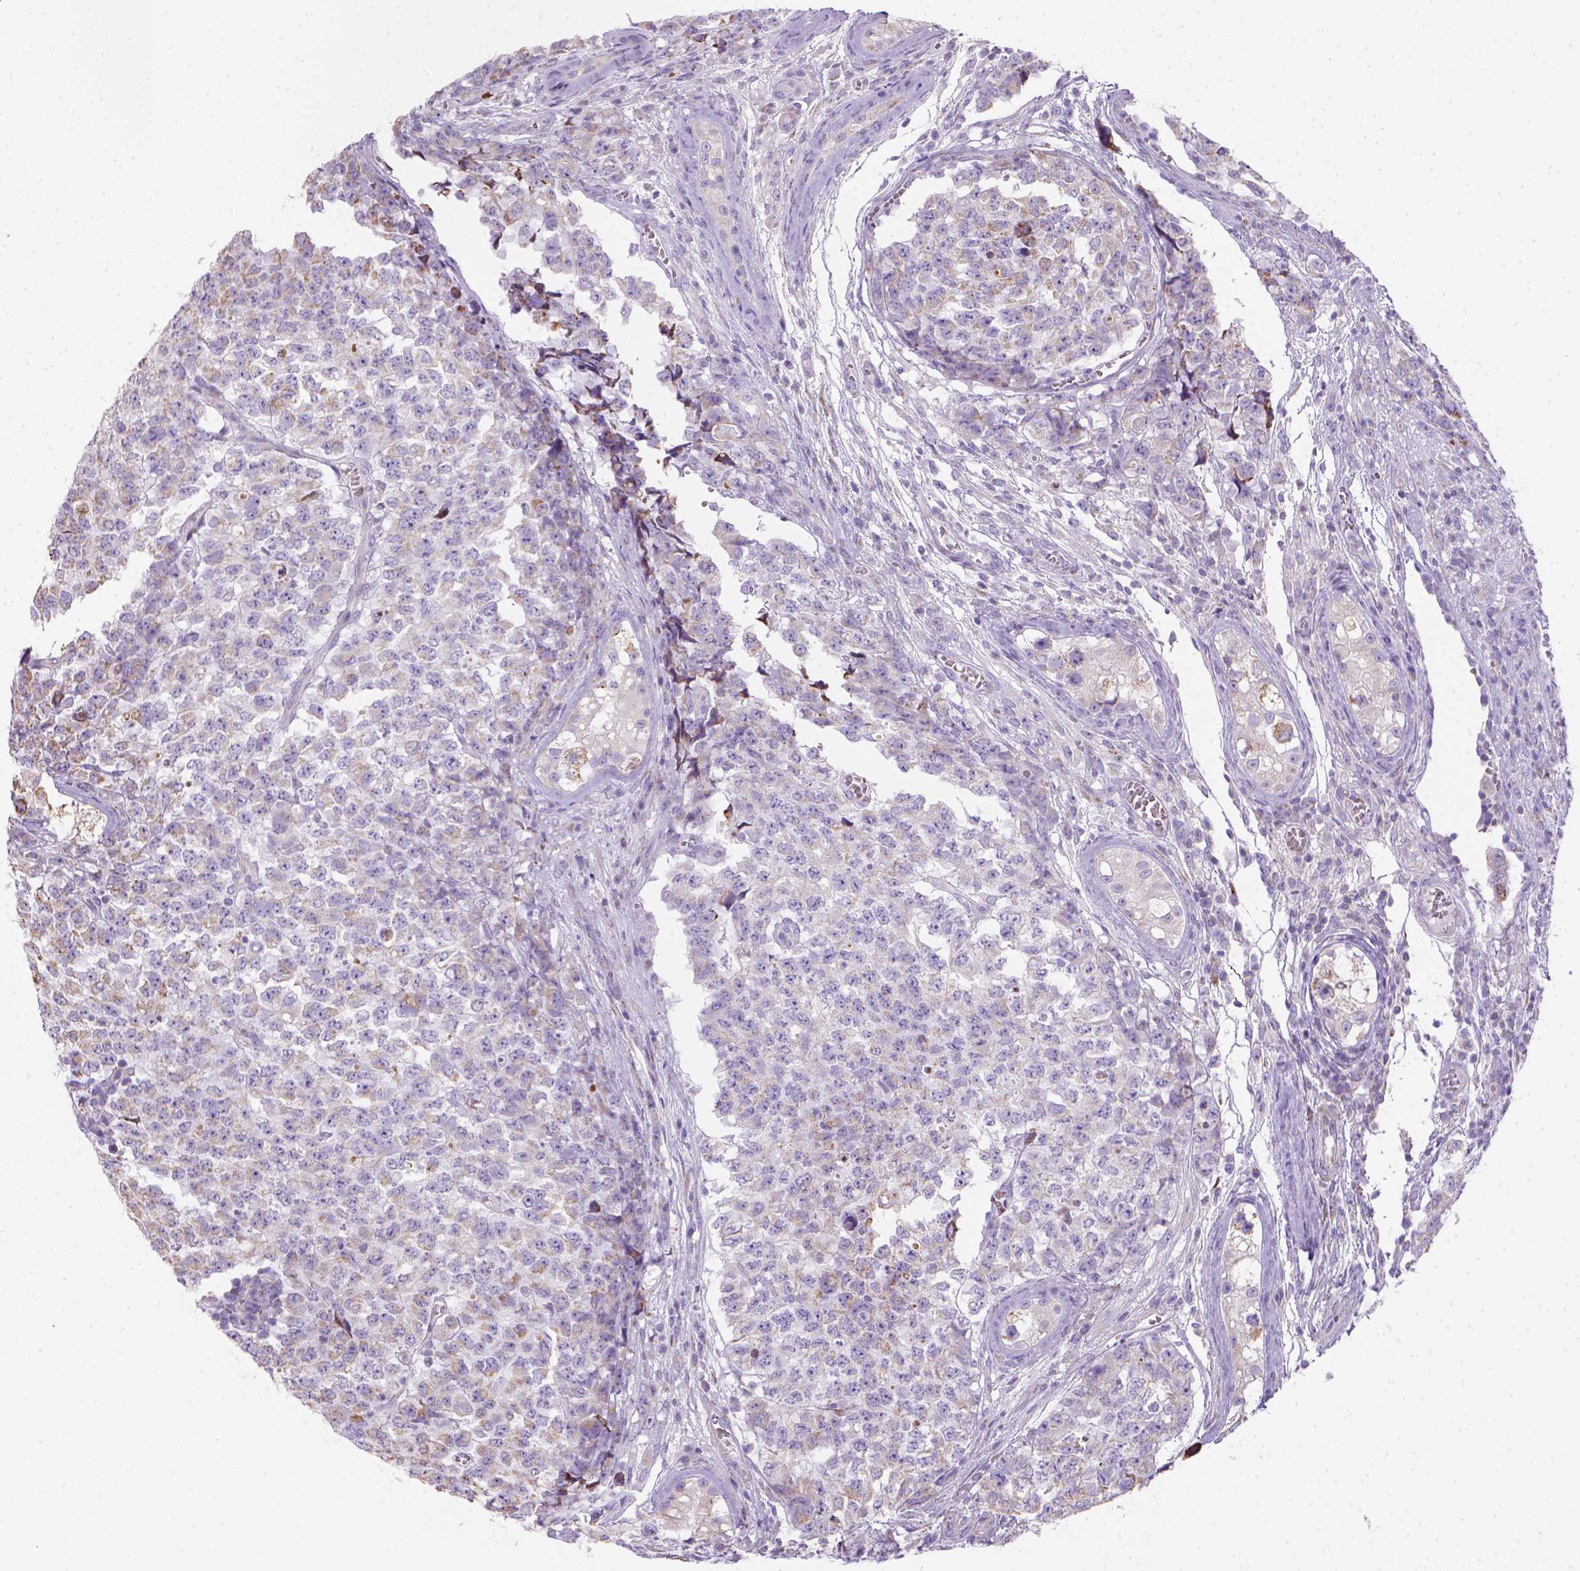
{"staining": {"intensity": "weak", "quantity": "25%-75%", "location": "cytoplasmic/membranous"}, "tissue": "testis cancer", "cell_type": "Tumor cells", "image_type": "cancer", "snomed": [{"axis": "morphology", "description": "Carcinoma, Embryonal, NOS"}, {"axis": "topography", "description": "Testis"}], "caption": "There is low levels of weak cytoplasmic/membranous staining in tumor cells of testis cancer, as demonstrated by immunohistochemical staining (brown color).", "gene": "CES2", "patient": {"sex": "male", "age": 23}}